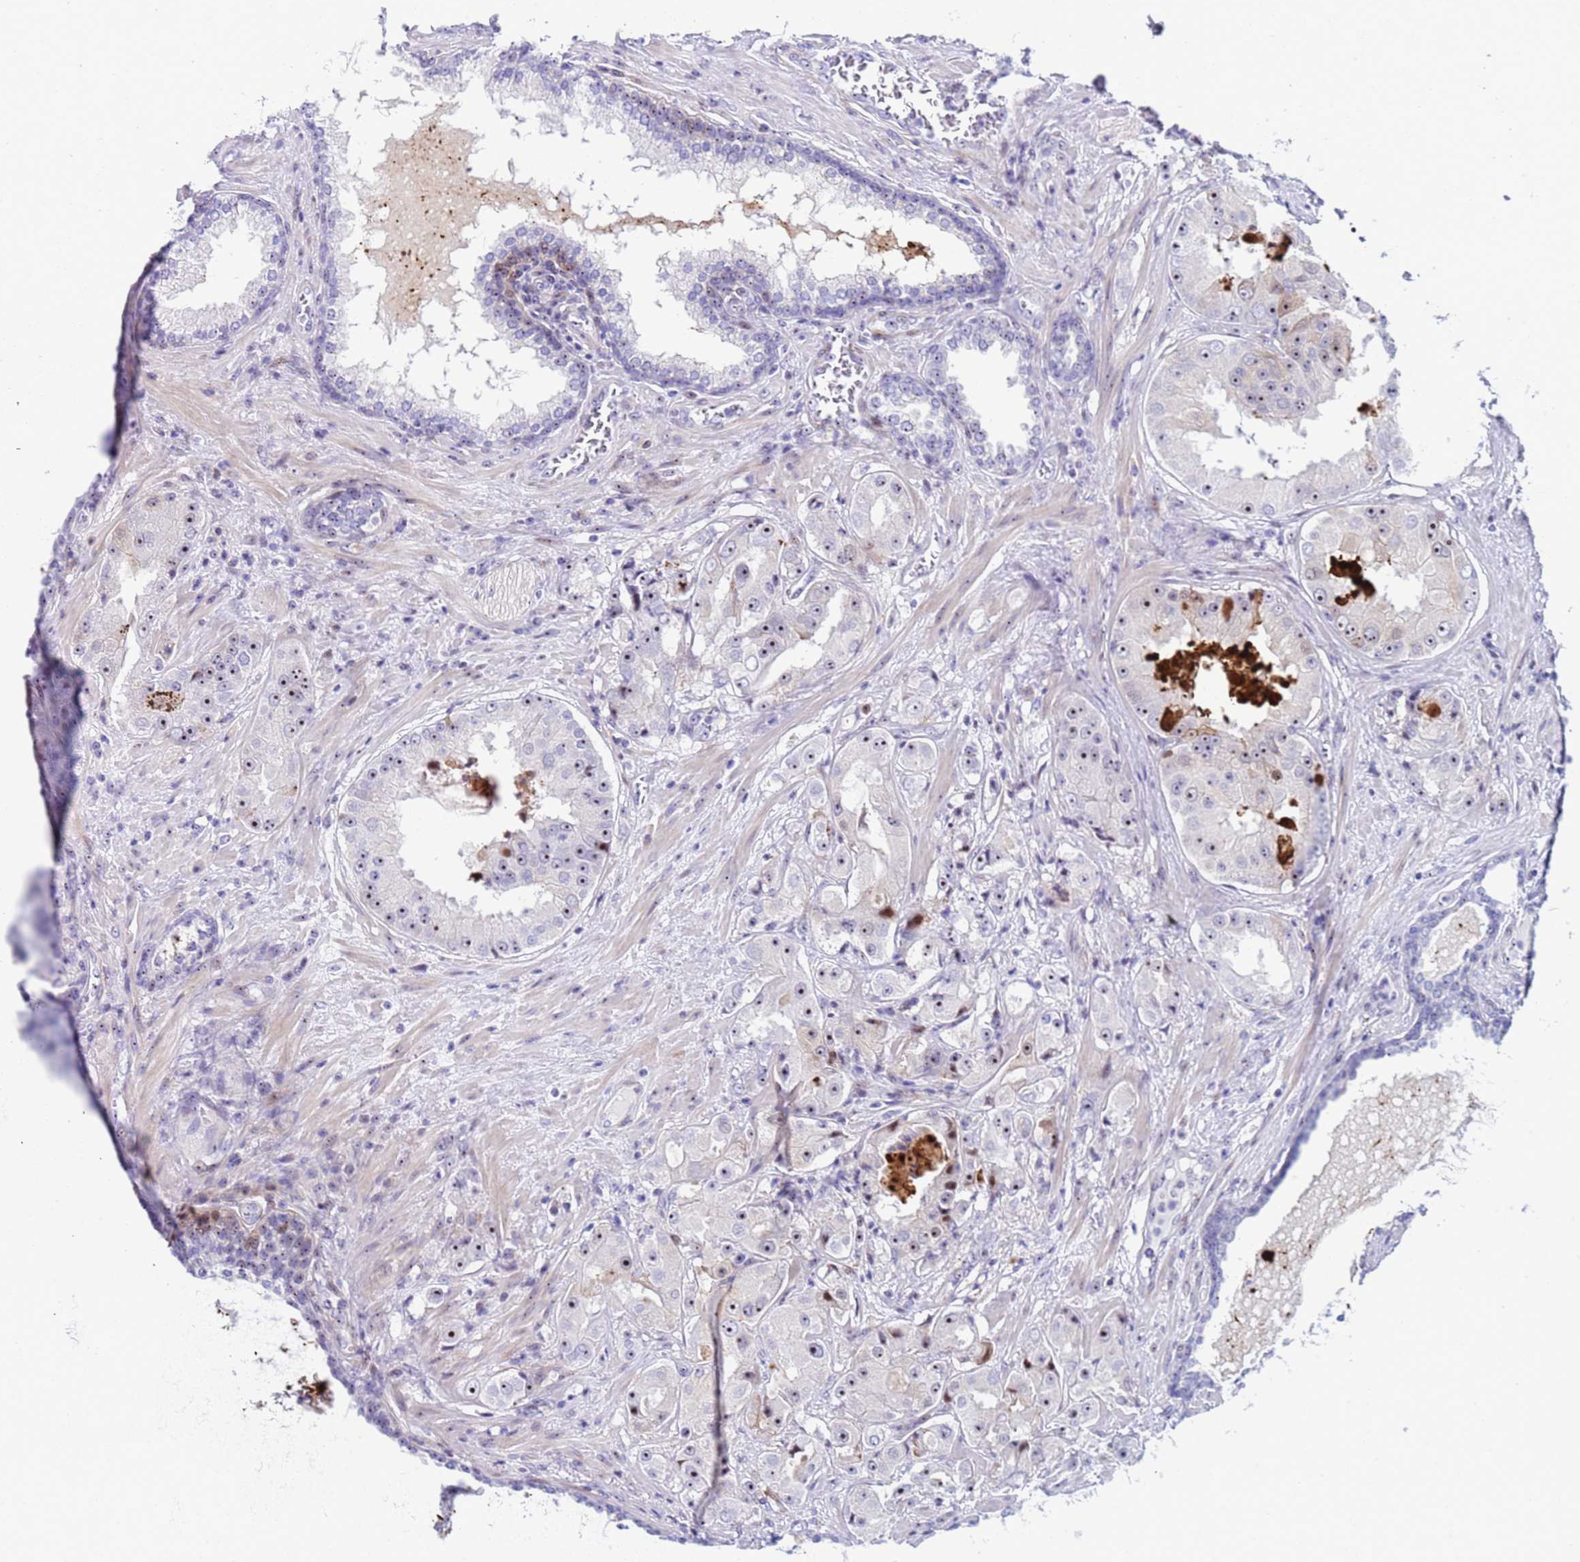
{"staining": {"intensity": "moderate", "quantity": "25%-75%", "location": "nuclear"}, "tissue": "prostate cancer", "cell_type": "Tumor cells", "image_type": "cancer", "snomed": [{"axis": "morphology", "description": "Adenocarcinoma, High grade"}, {"axis": "topography", "description": "Prostate"}], "caption": "Immunohistochemical staining of human prostate cancer reveals medium levels of moderate nuclear expression in about 25%-75% of tumor cells.", "gene": "POP5", "patient": {"sex": "male", "age": 73}}